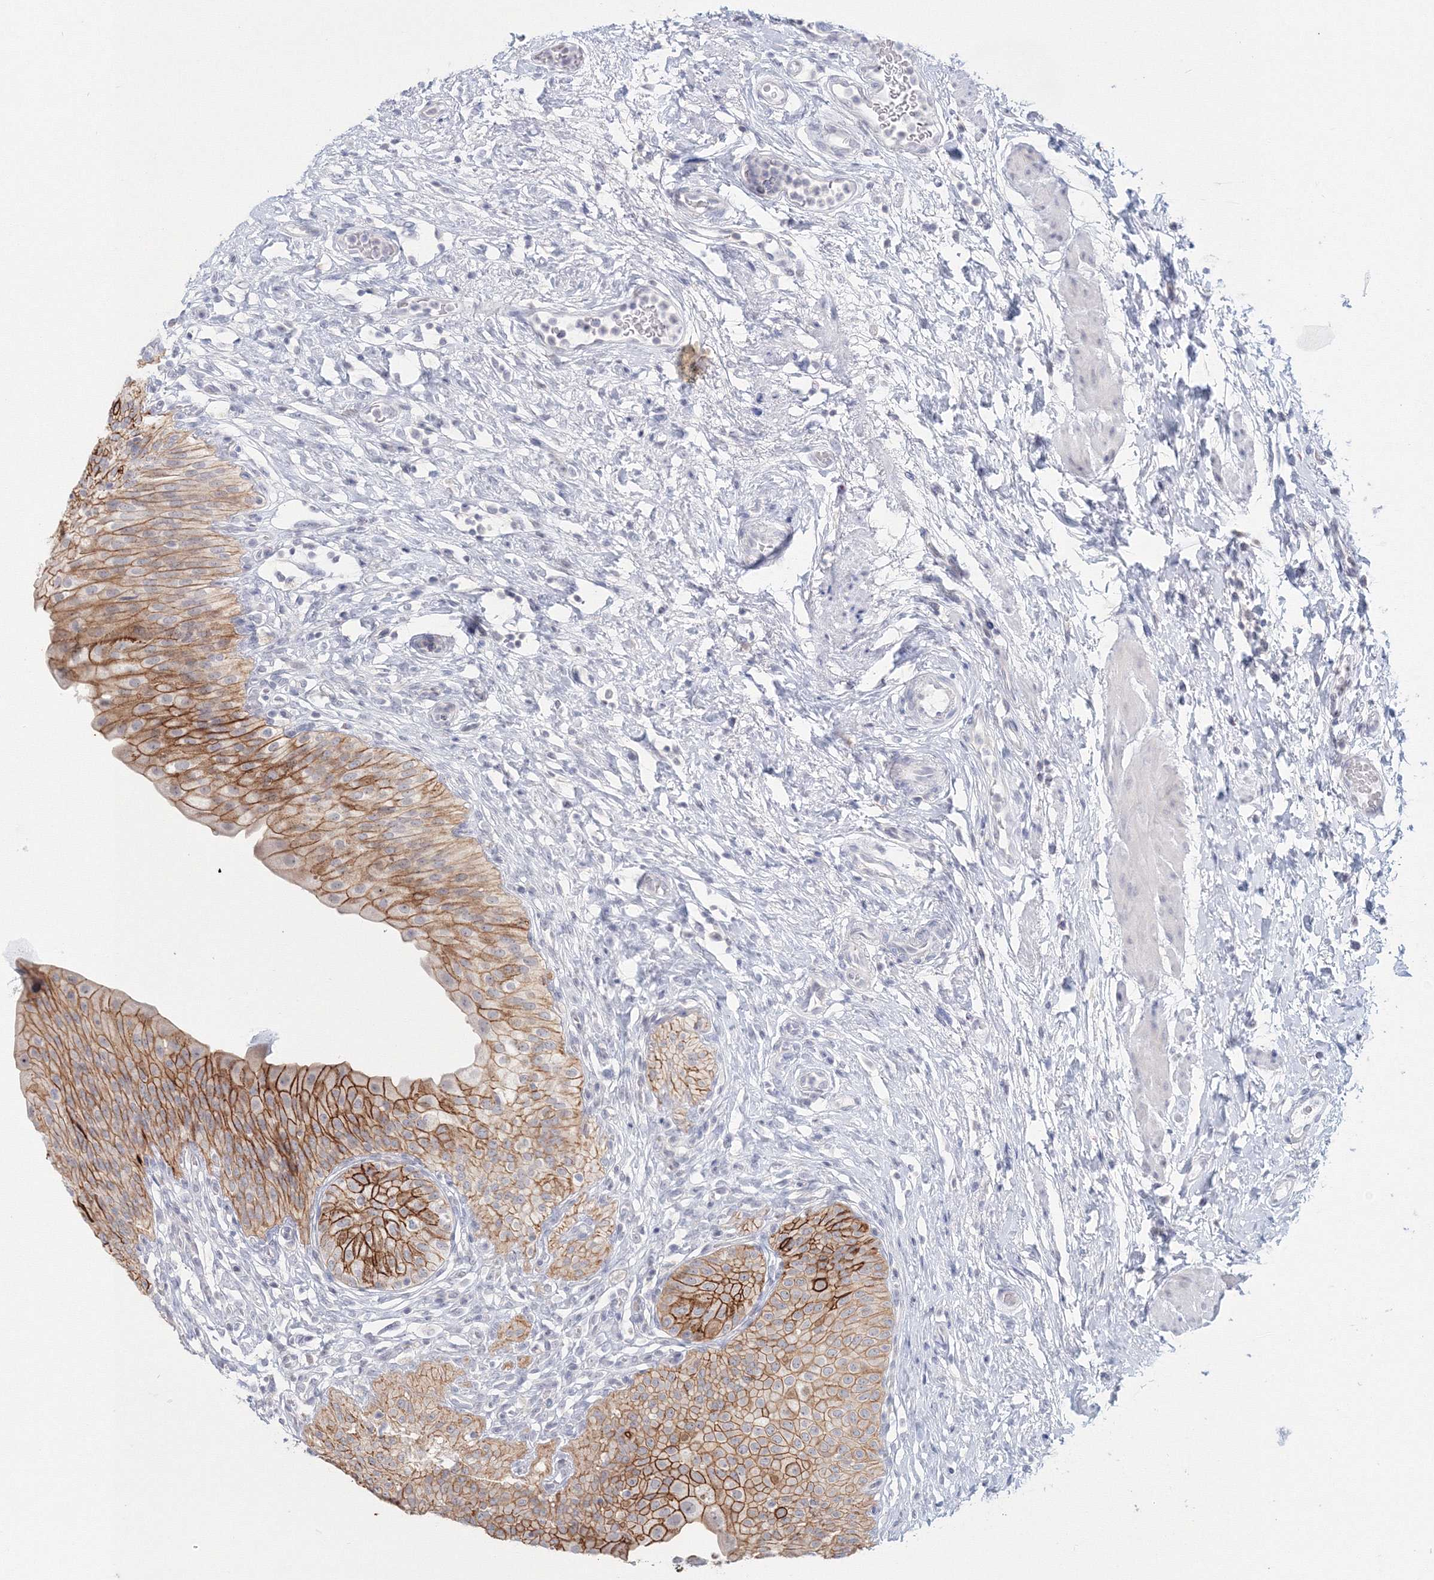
{"staining": {"intensity": "strong", "quantity": ">75%", "location": "cytoplasmic/membranous"}, "tissue": "urinary bladder", "cell_type": "Urothelial cells", "image_type": "normal", "snomed": [{"axis": "morphology", "description": "Normal tissue, NOS"}, {"axis": "morphology", "description": "Urothelial carcinoma, High grade"}, {"axis": "topography", "description": "Urinary bladder"}], "caption": "The photomicrograph shows immunohistochemical staining of normal urinary bladder. There is strong cytoplasmic/membranous positivity is identified in approximately >75% of urothelial cells.", "gene": "VSIG1", "patient": {"sex": "male", "age": 46}}